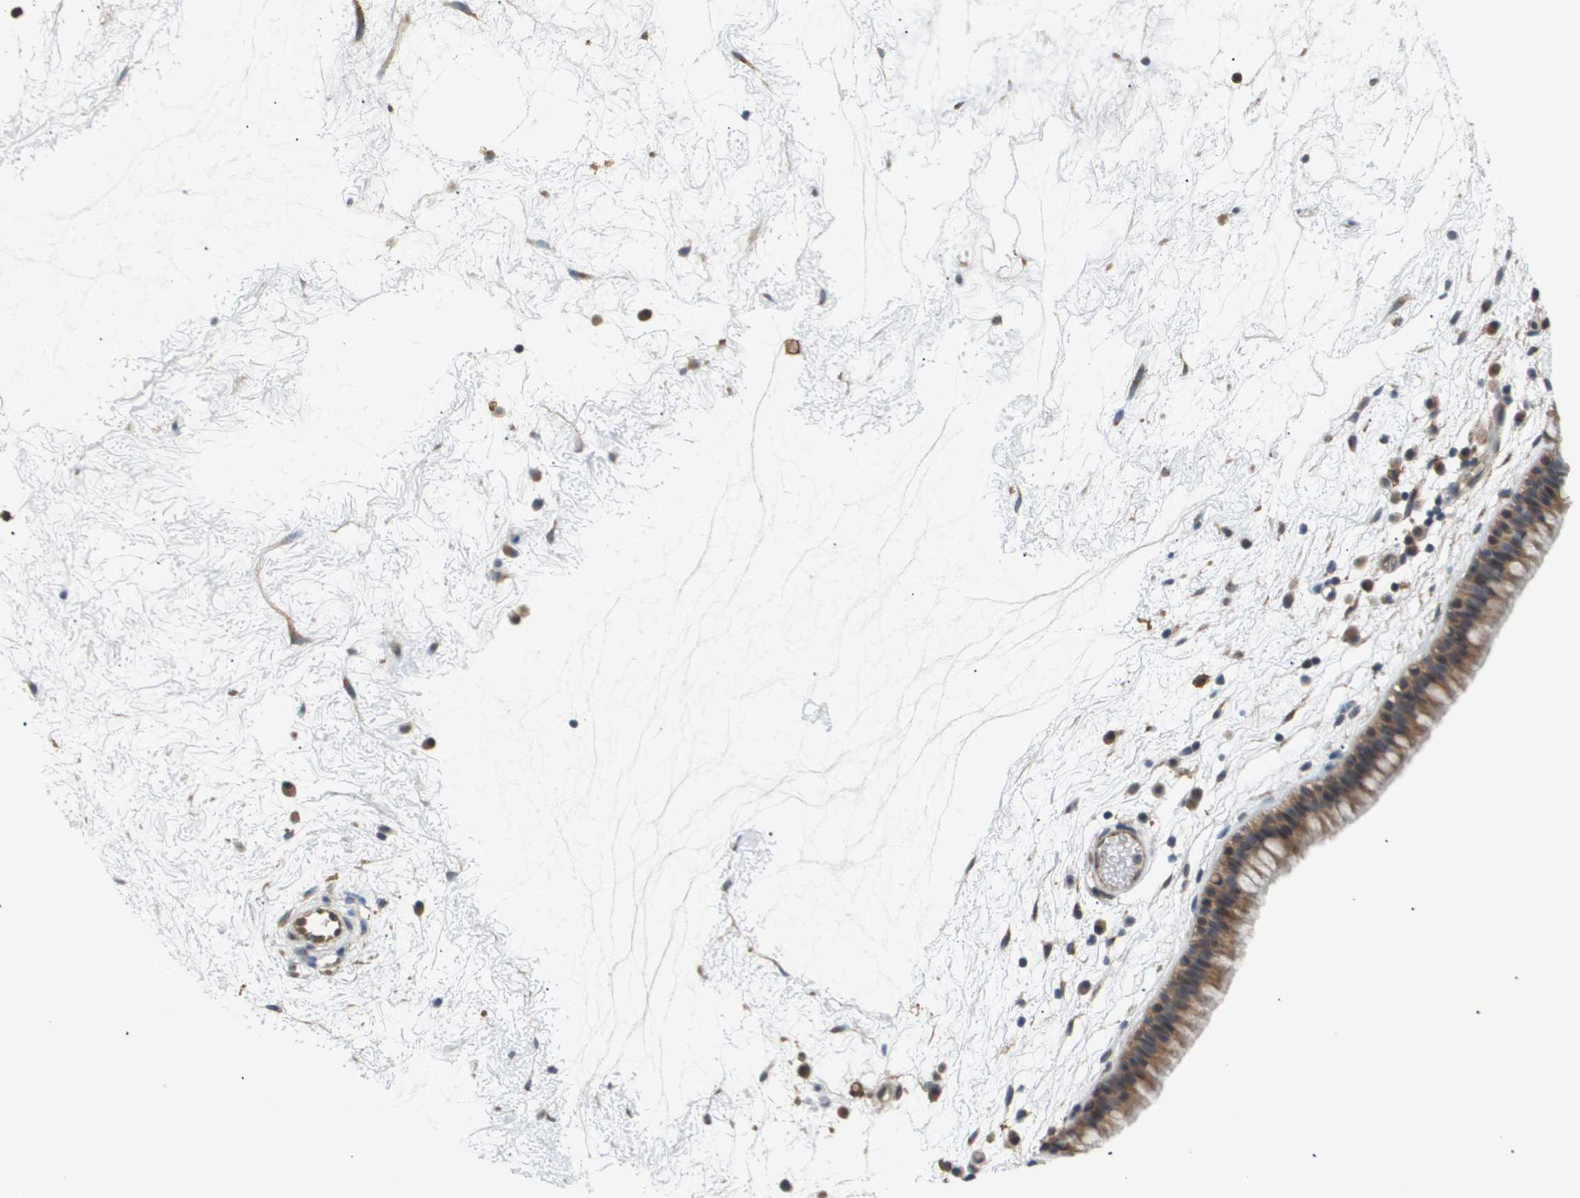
{"staining": {"intensity": "moderate", "quantity": ">75%", "location": "cytoplasmic/membranous"}, "tissue": "nasopharynx", "cell_type": "Respiratory epithelial cells", "image_type": "normal", "snomed": [{"axis": "morphology", "description": "Normal tissue, NOS"}, {"axis": "morphology", "description": "Inflammation, NOS"}, {"axis": "topography", "description": "Nasopharynx"}], "caption": "IHC micrograph of normal nasopharynx: human nasopharynx stained using IHC exhibits medium levels of moderate protein expression localized specifically in the cytoplasmic/membranous of respiratory epithelial cells, appearing as a cytoplasmic/membranous brown color.", "gene": "PDGFB", "patient": {"sex": "male", "age": 48}}